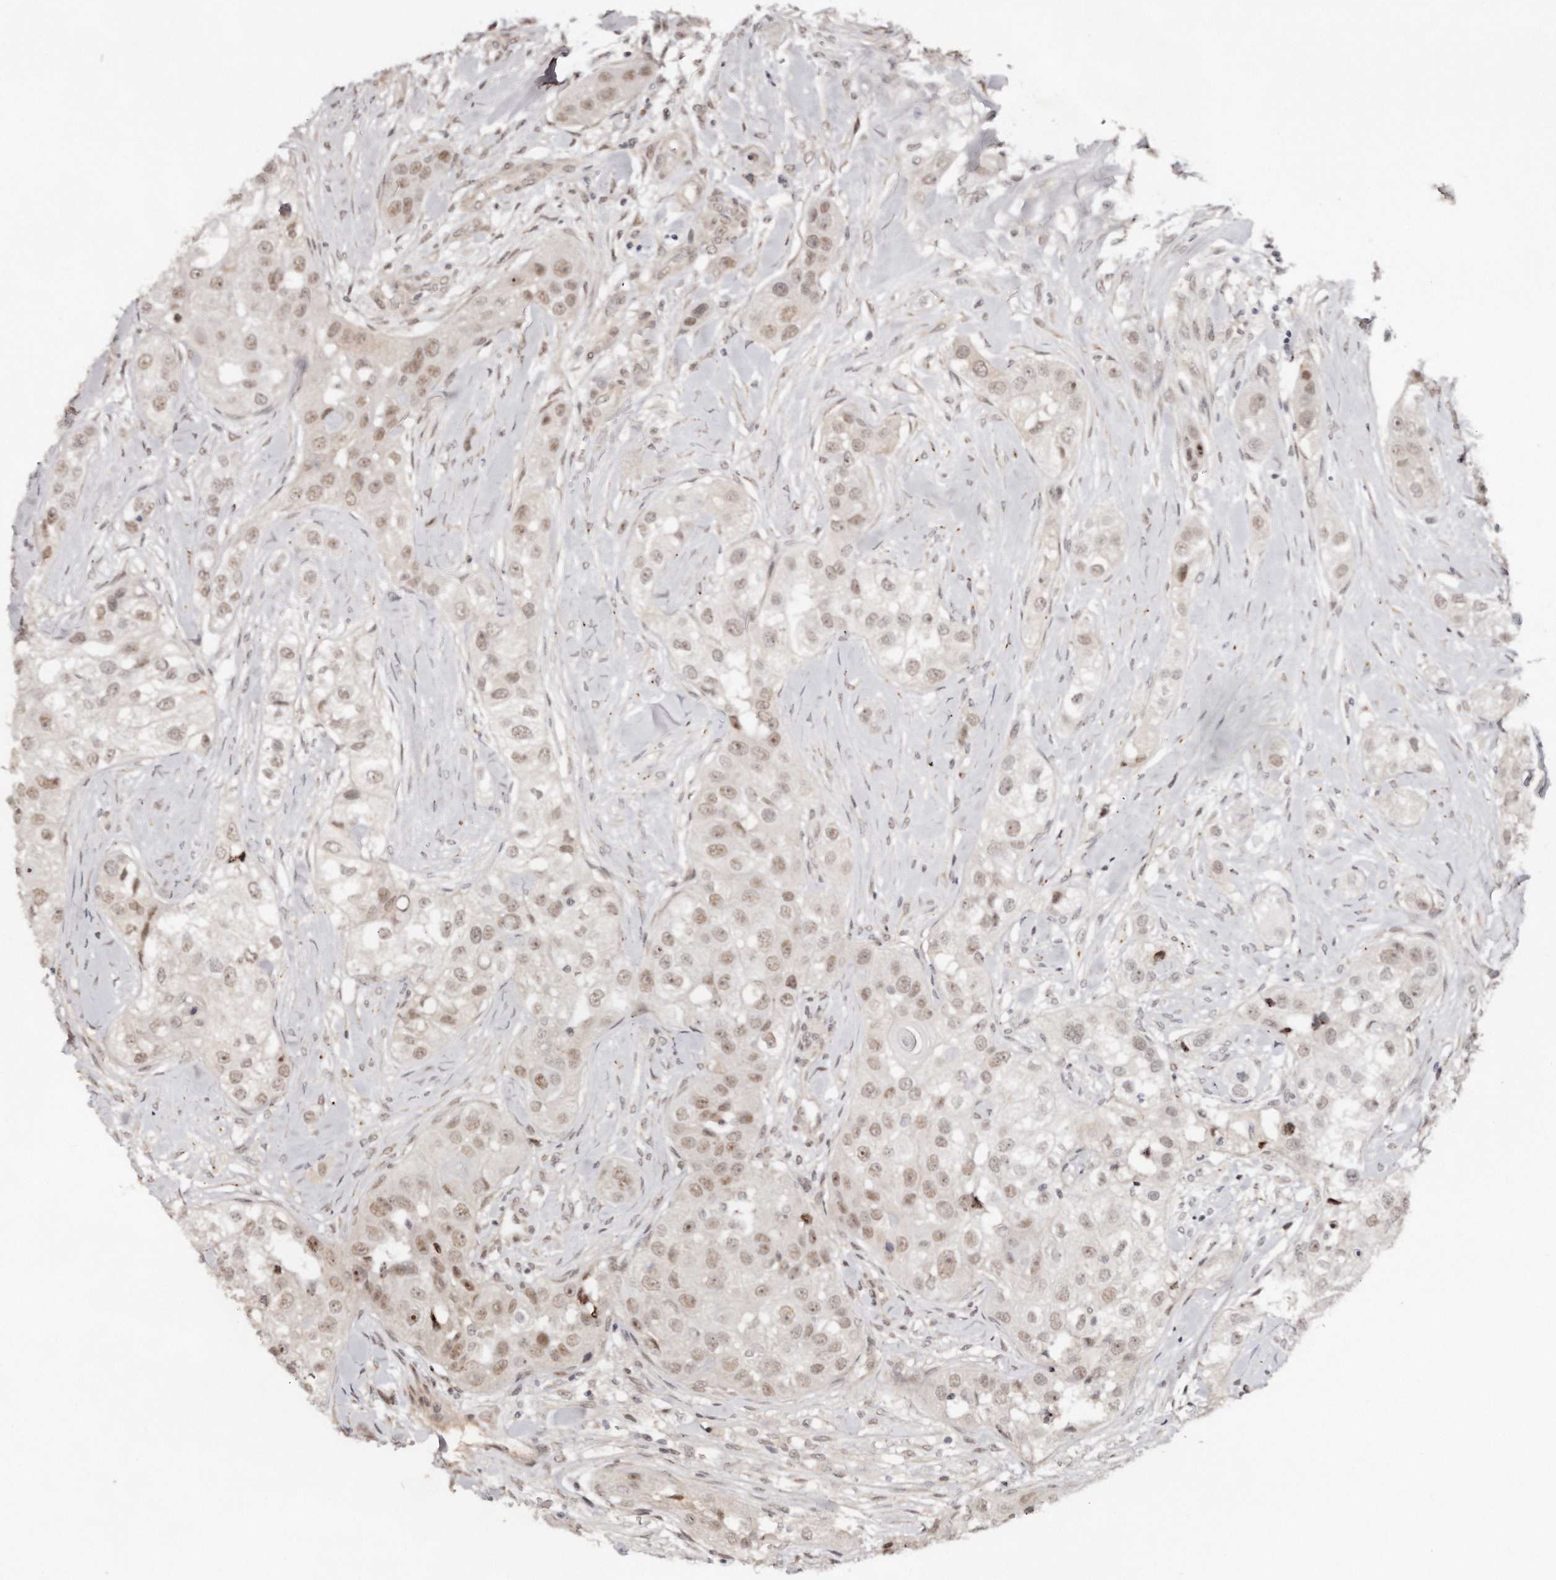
{"staining": {"intensity": "moderate", "quantity": ">75%", "location": "nuclear"}, "tissue": "head and neck cancer", "cell_type": "Tumor cells", "image_type": "cancer", "snomed": [{"axis": "morphology", "description": "Normal tissue, NOS"}, {"axis": "morphology", "description": "Squamous cell carcinoma, NOS"}, {"axis": "topography", "description": "Skeletal muscle"}, {"axis": "topography", "description": "Head-Neck"}], "caption": "Squamous cell carcinoma (head and neck) was stained to show a protein in brown. There is medium levels of moderate nuclear staining in approximately >75% of tumor cells.", "gene": "SOX4", "patient": {"sex": "male", "age": 51}}